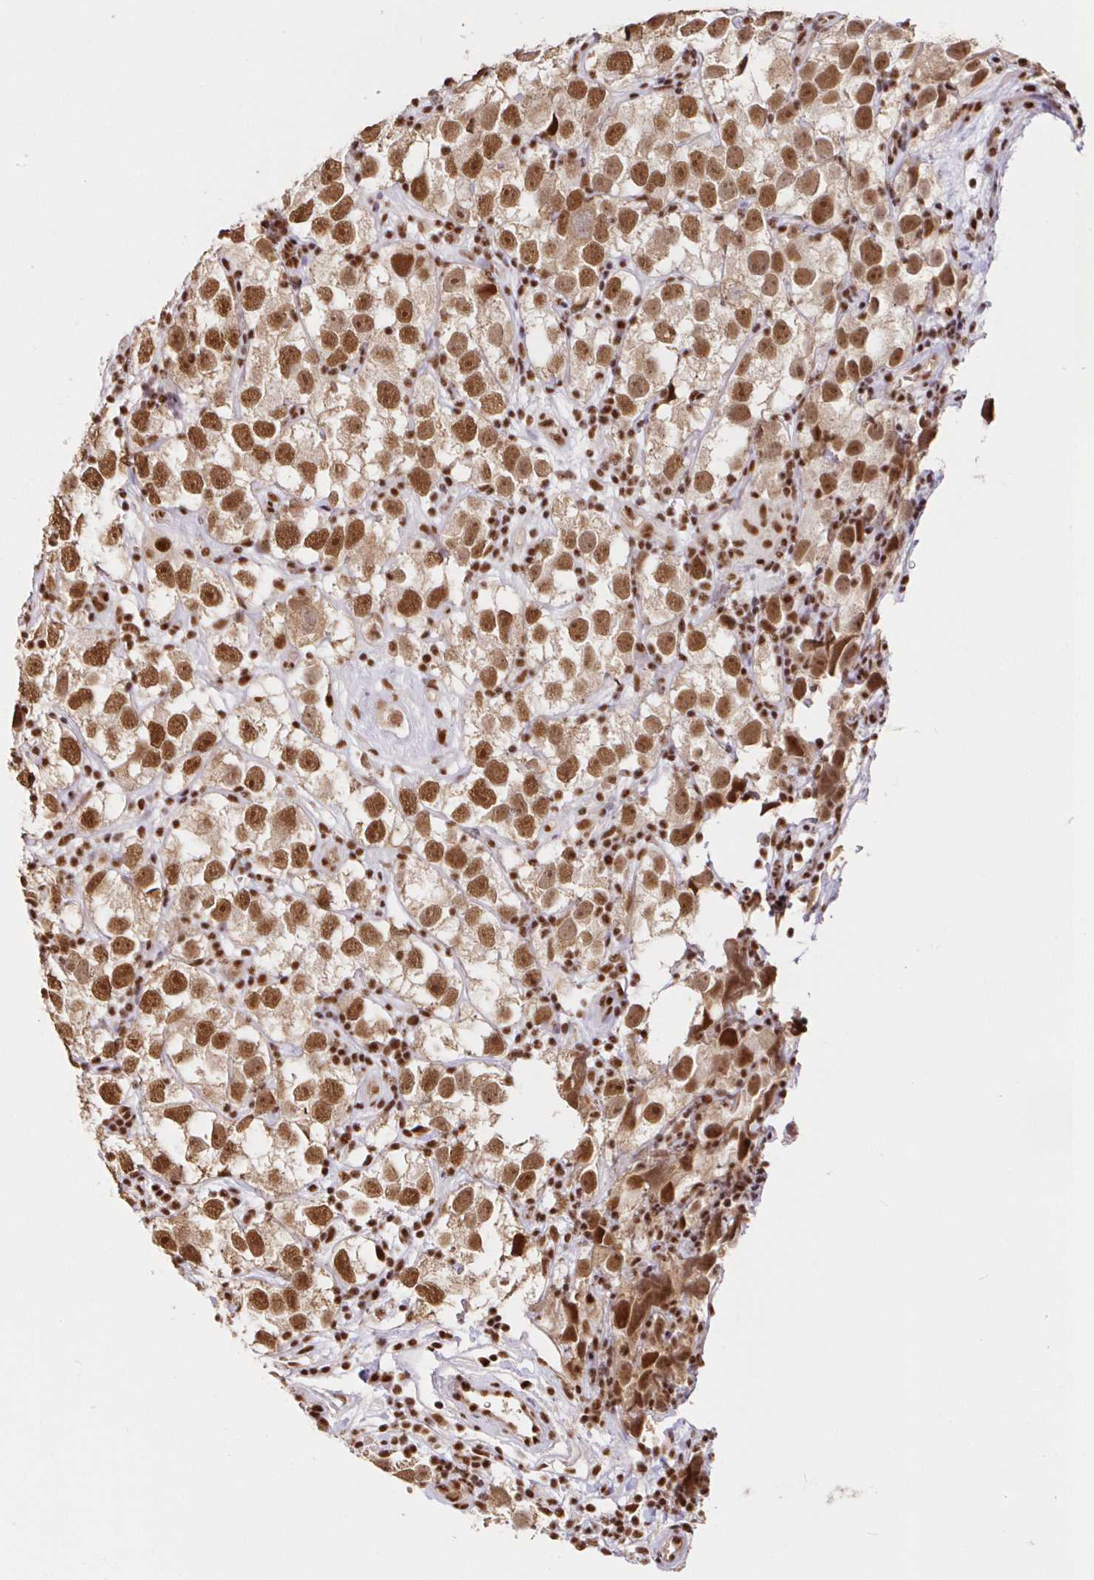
{"staining": {"intensity": "moderate", "quantity": ">75%", "location": "nuclear"}, "tissue": "testis cancer", "cell_type": "Tumor cells", "image_type": "cancer", "snomed": [{"axis": "morphology", "description": "Seminoma, NOS"}, {"axis": "topography", "description": "Testis"}], "caption": "DAB (3,3'-diaminobenzidine) immunohistochemical staining of human testis cancer demonstrates moderate nuclear protein positivity in approximately >75% of tumor cells.", "gene": "SP3", "patient": {"sex": "male", "age": 26}}